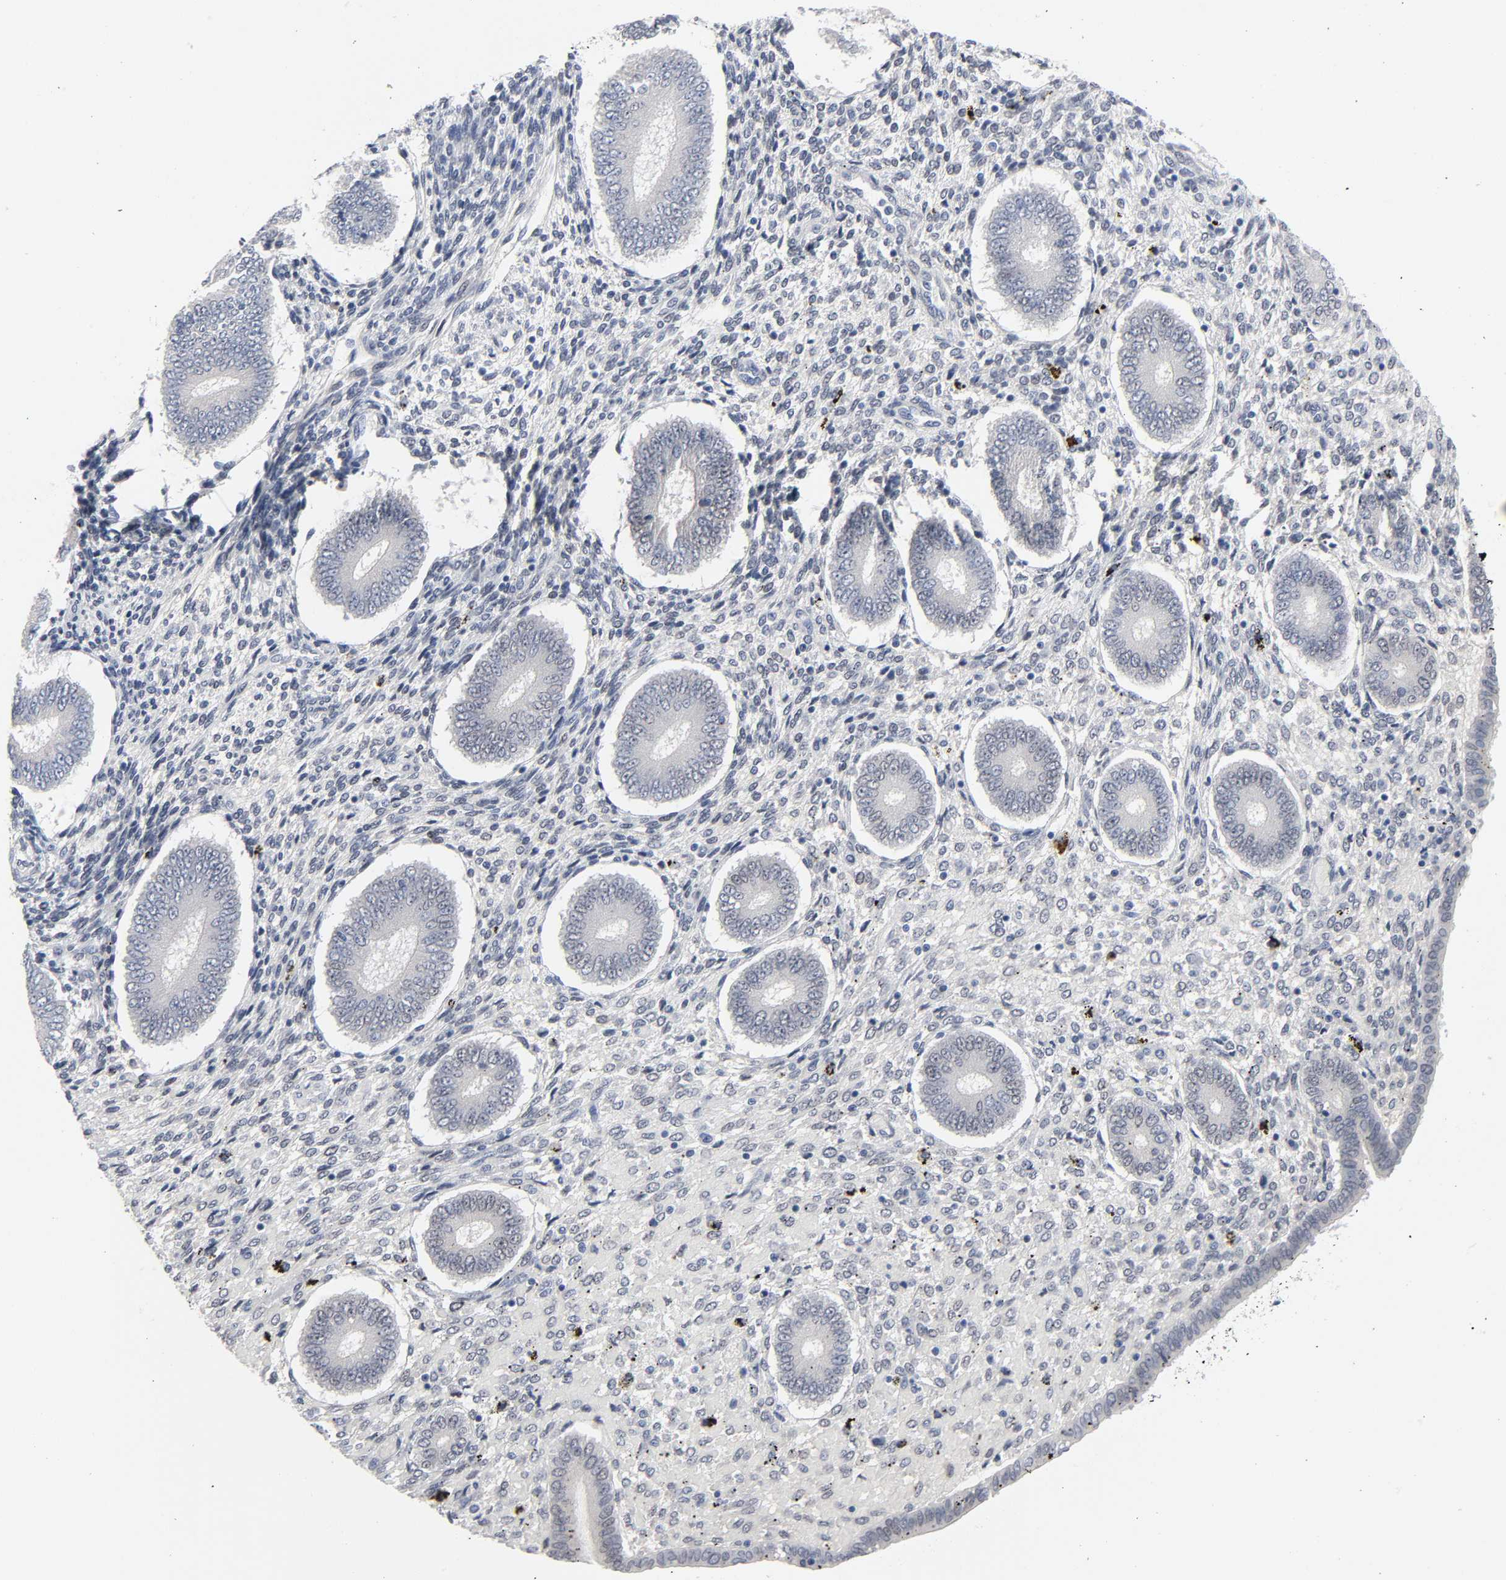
{"staining": {"intensity": "negative", "quantity": "none", "location": "none"}, "tissue": "endometrium", "cell_type": "Cells in endometrial stroma", "image_type": "normal", "snomed": [{"axis": "morphology", "description": "Normal tissue, NOS"}, {"axis": "topography", "description": "Endometrium"}], "caption": "This is a micrograph of immunohistochemistry (IHC) staining of benign endometrium, which shows no positivity in cells in endometrial stroma. (Stains: DAB IHC with hematoxylin counter stain, Microscopy: brightfield microscopy at high magnification).", "gene": "SALL2", "patient": {"sex": "female", "age": 42}}